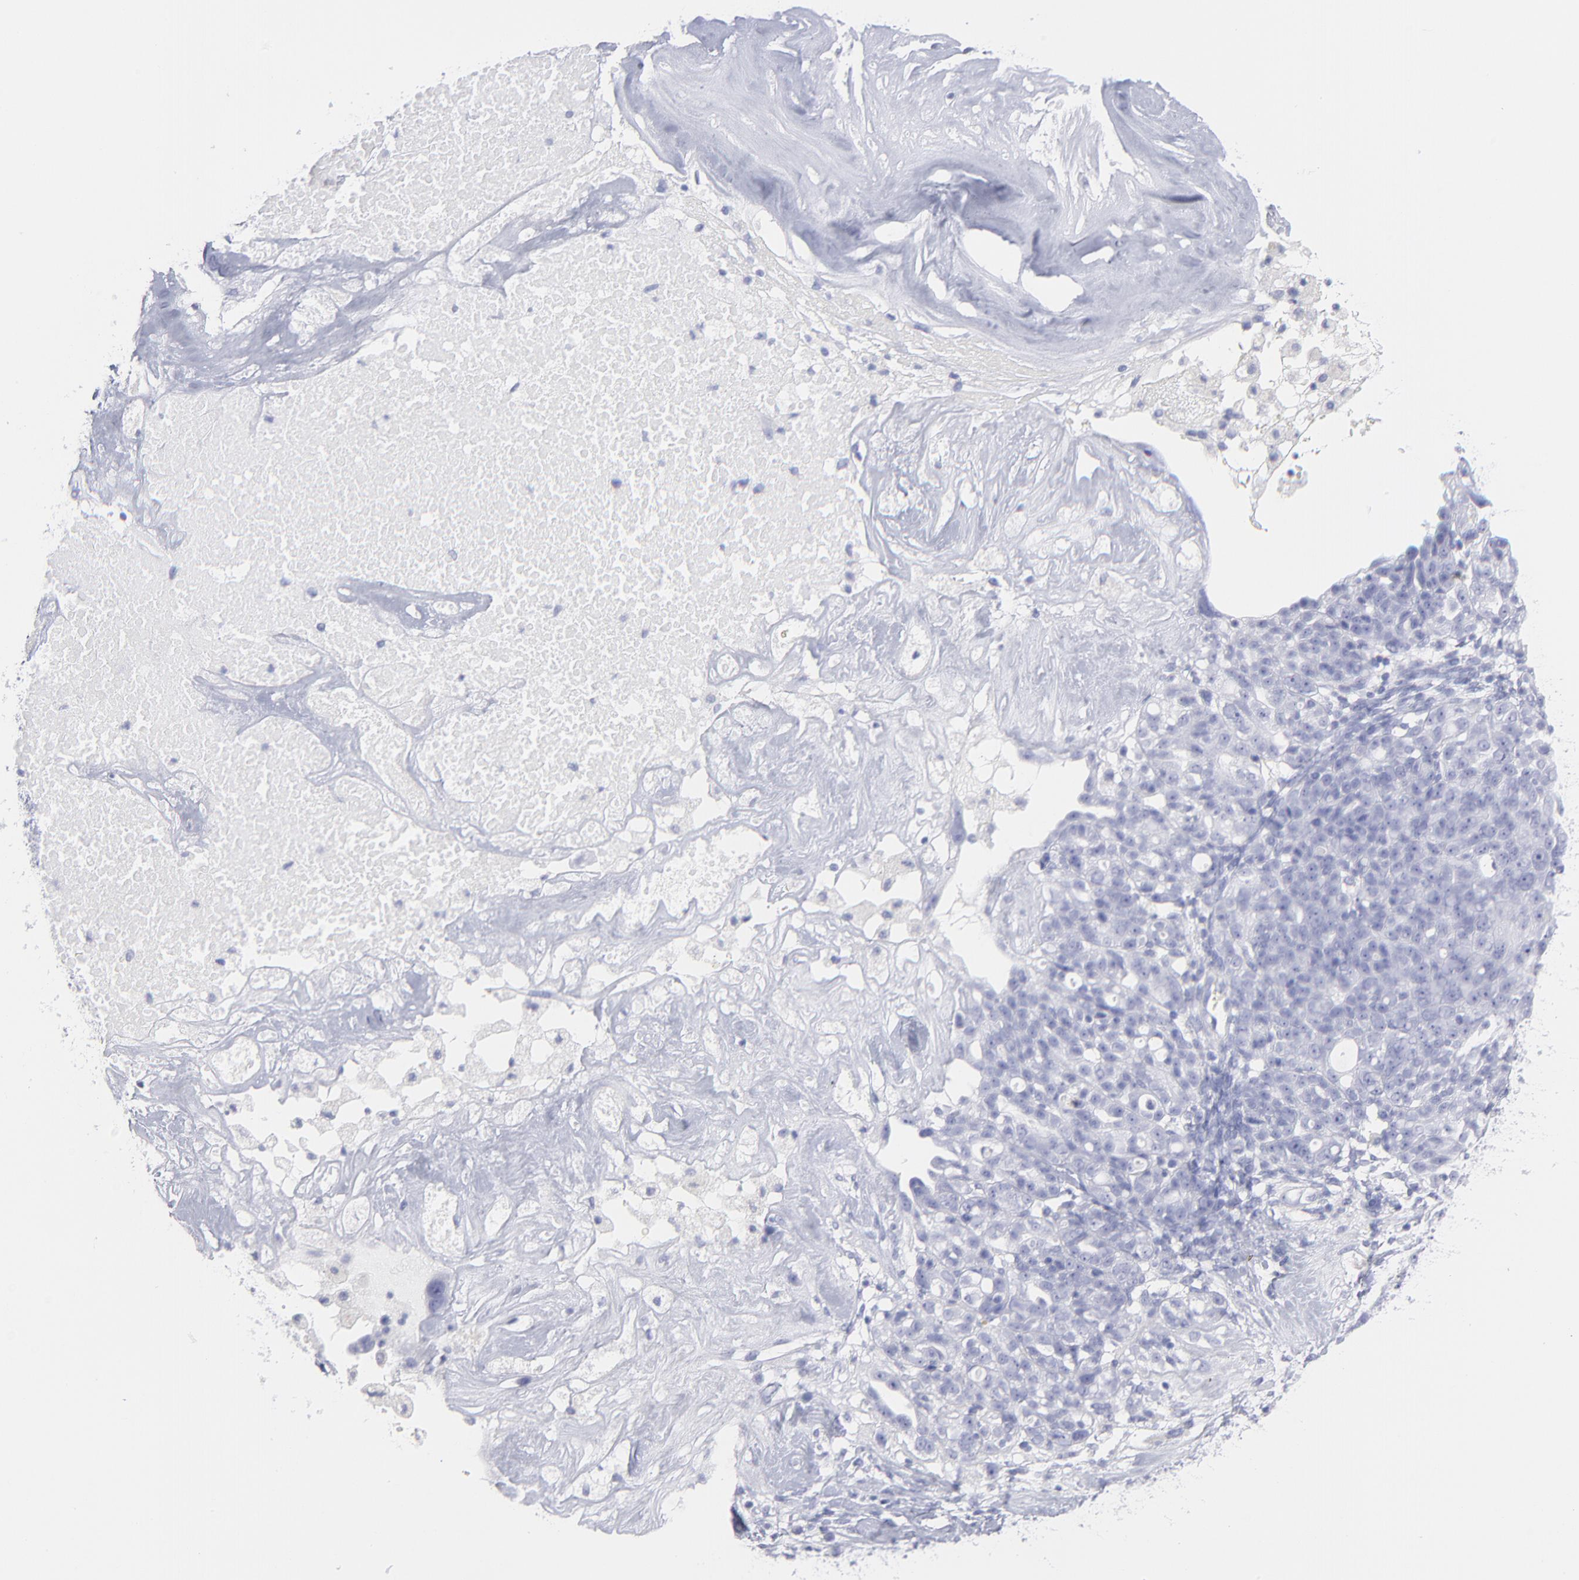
{"staining": {"intensity": "negative", "quantity": "none", "location": "none"}, "tissue": "ovarian cancer", "cell_type": "Tumor cells", "image_type": "cancer", "snomed": [{"axis": "morphology", "description": "Cystadenocarcinoma, serous, NOS"}, {"axis": "topography", "description": "Ovary"}], "caption": "DAB immunohistochemical staining of human serous cystadenocarcinoma (ovarian) exhibits no significant staining in tumor cells.", "gene": "F13B", "patient": {"sex": "female", "age": 66}}